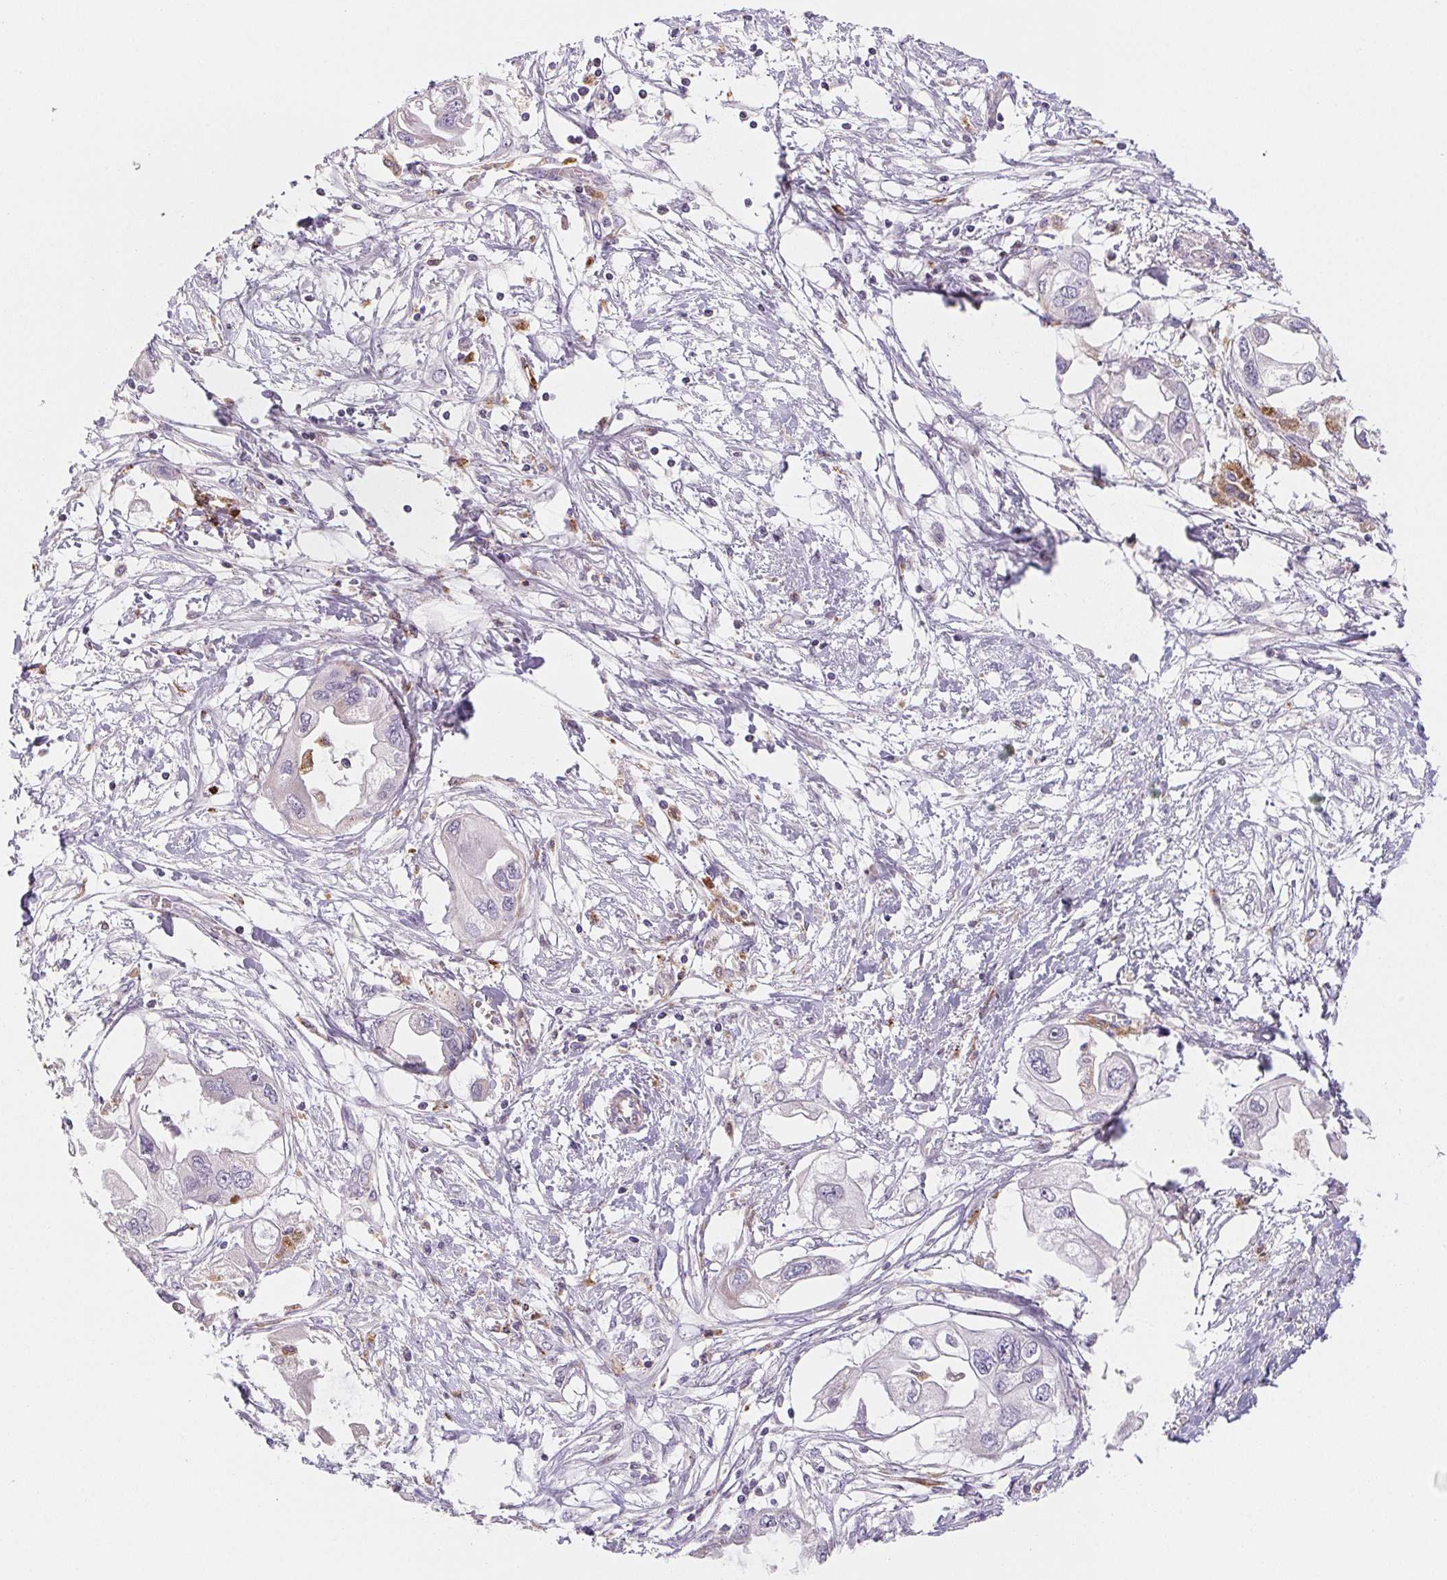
{"staining": {"intensity": "negative", "quantity": "none", "location": "none"}, "tissue": "endometrial cancer", "cell_type": "Tumor cells", "image_type": "cancer", "snomed": [{"axis": "morphology", "description": "Adenocarcinoma, NOS"}, {"axis": "morphology", "description": "Adenocarcinoma, metastatic, NOS"}, {"axis": "topography", "description": "Adipose tissue"}, {"axis": "topography", "description": "Endometrium"}], "caption": "Endometrial cancer (metastatic adenocarcinoma) was stained to show a protein in brown. There is no significant positivity in tumor cells. The staining was performed using DAB to visualize the protein expression in brown, while the nuclei were stained in blue with hematoxylin (Magnification: 20x).", "gene": "LIPA", "patient": {"sex": "female", "age": 67}}